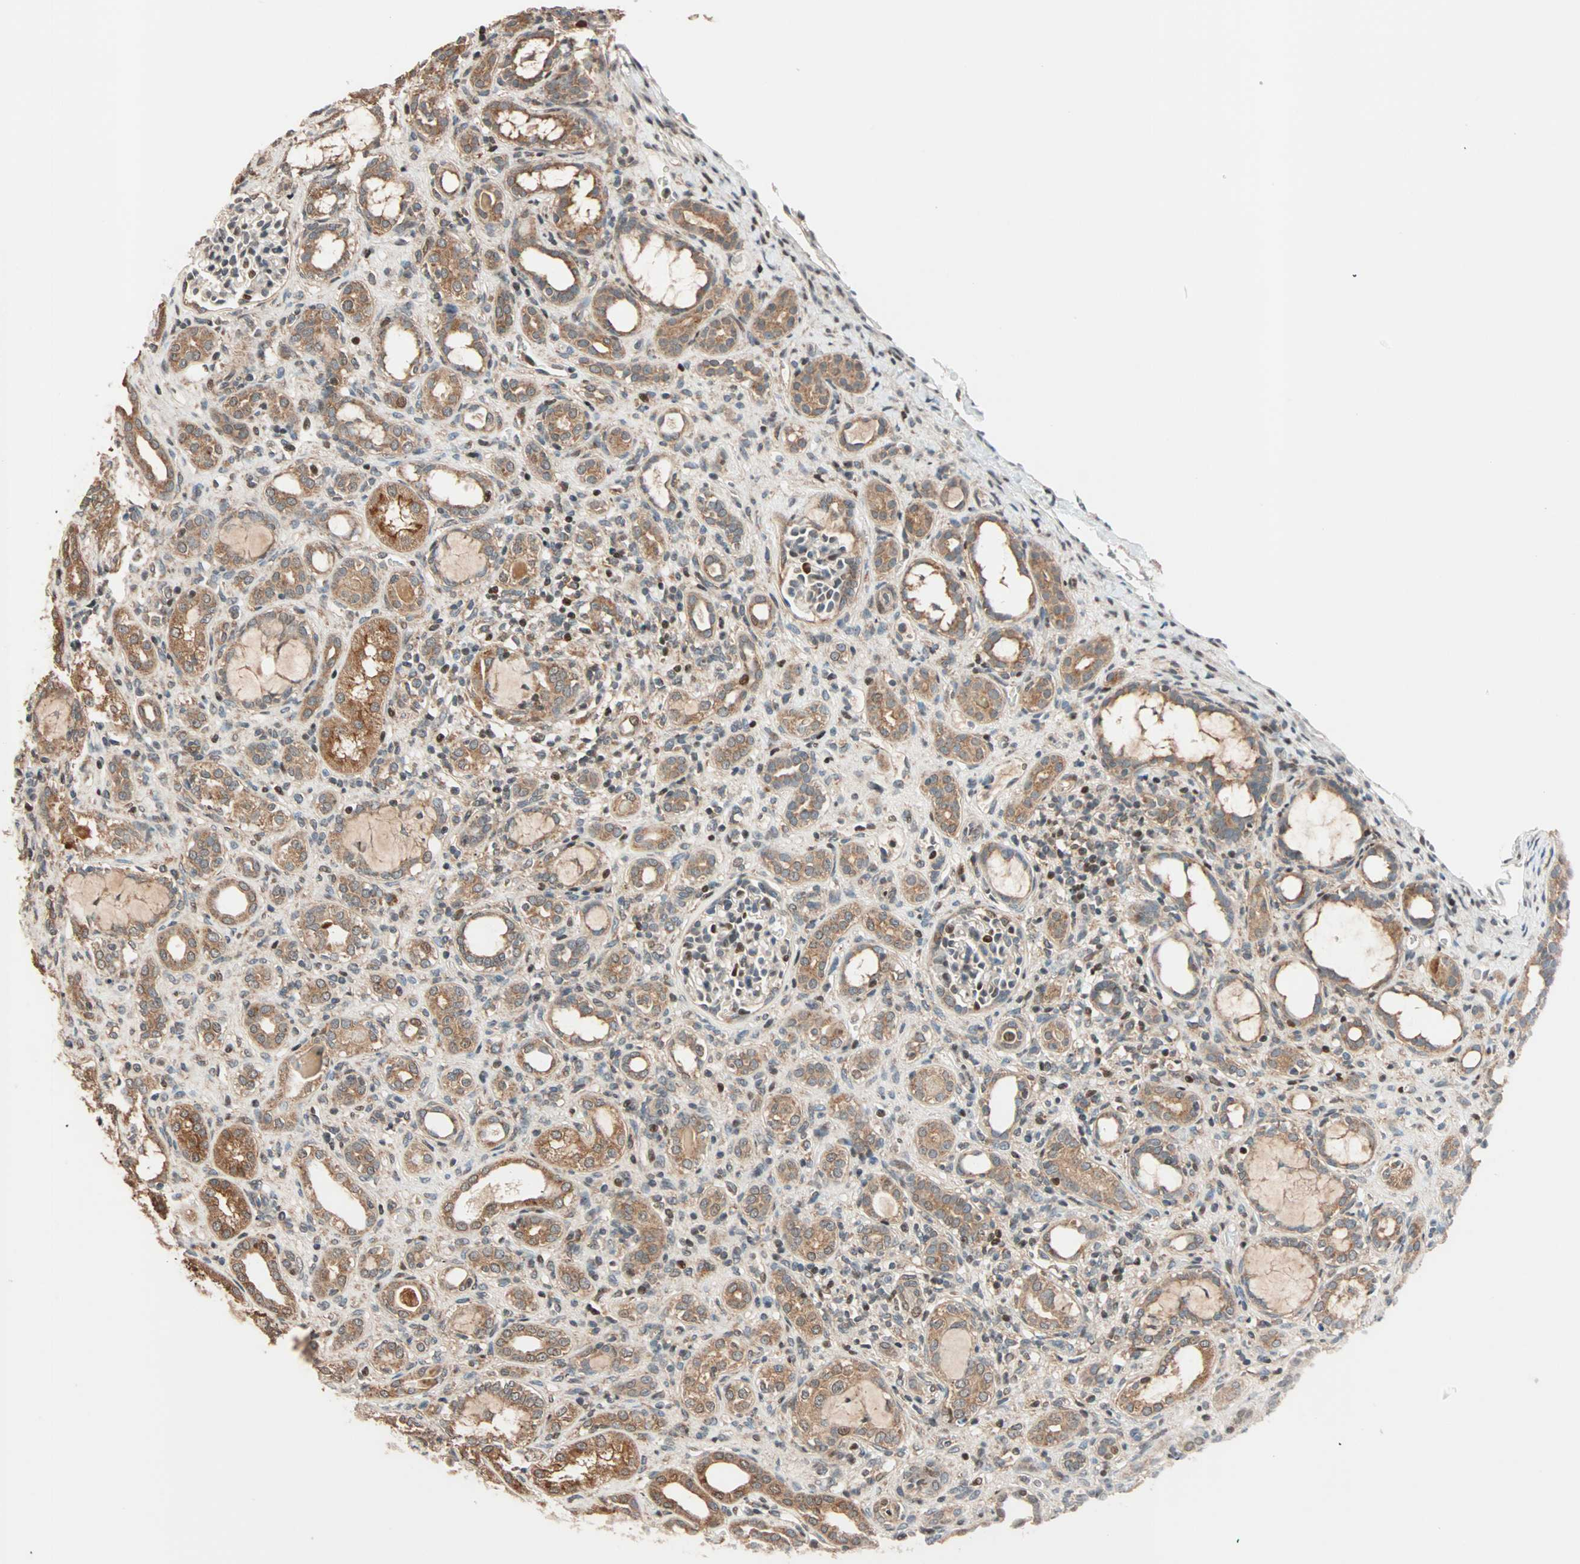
{"staining": {"intensity": "strong", "quantity": "25%-75%", "location": "cytoplasmic/membranous,nuclear"}, "tissue": "kidney", "cell_type": "Cells in glomeruli", "image_type": "normal", "snomed": [{"axis": "morphology", "description": "Normal tissue, NOS"}, {"axis": "topography", "description": "Kidney"}], "caption": "Protein analysis of unremarkable kidney reveals strong cytoplasmic/membranous,nuclear staining in approximately 25%-75% of cells in glomeruli. The staining is performed using DAB (3,3'-diaminobenzidine) brown chromogen to label protein expression. The nuclei are counter-stained blue using hematoxylin.", "gene": "HECW1", "patient": {"sex": "male", "age": 7}}